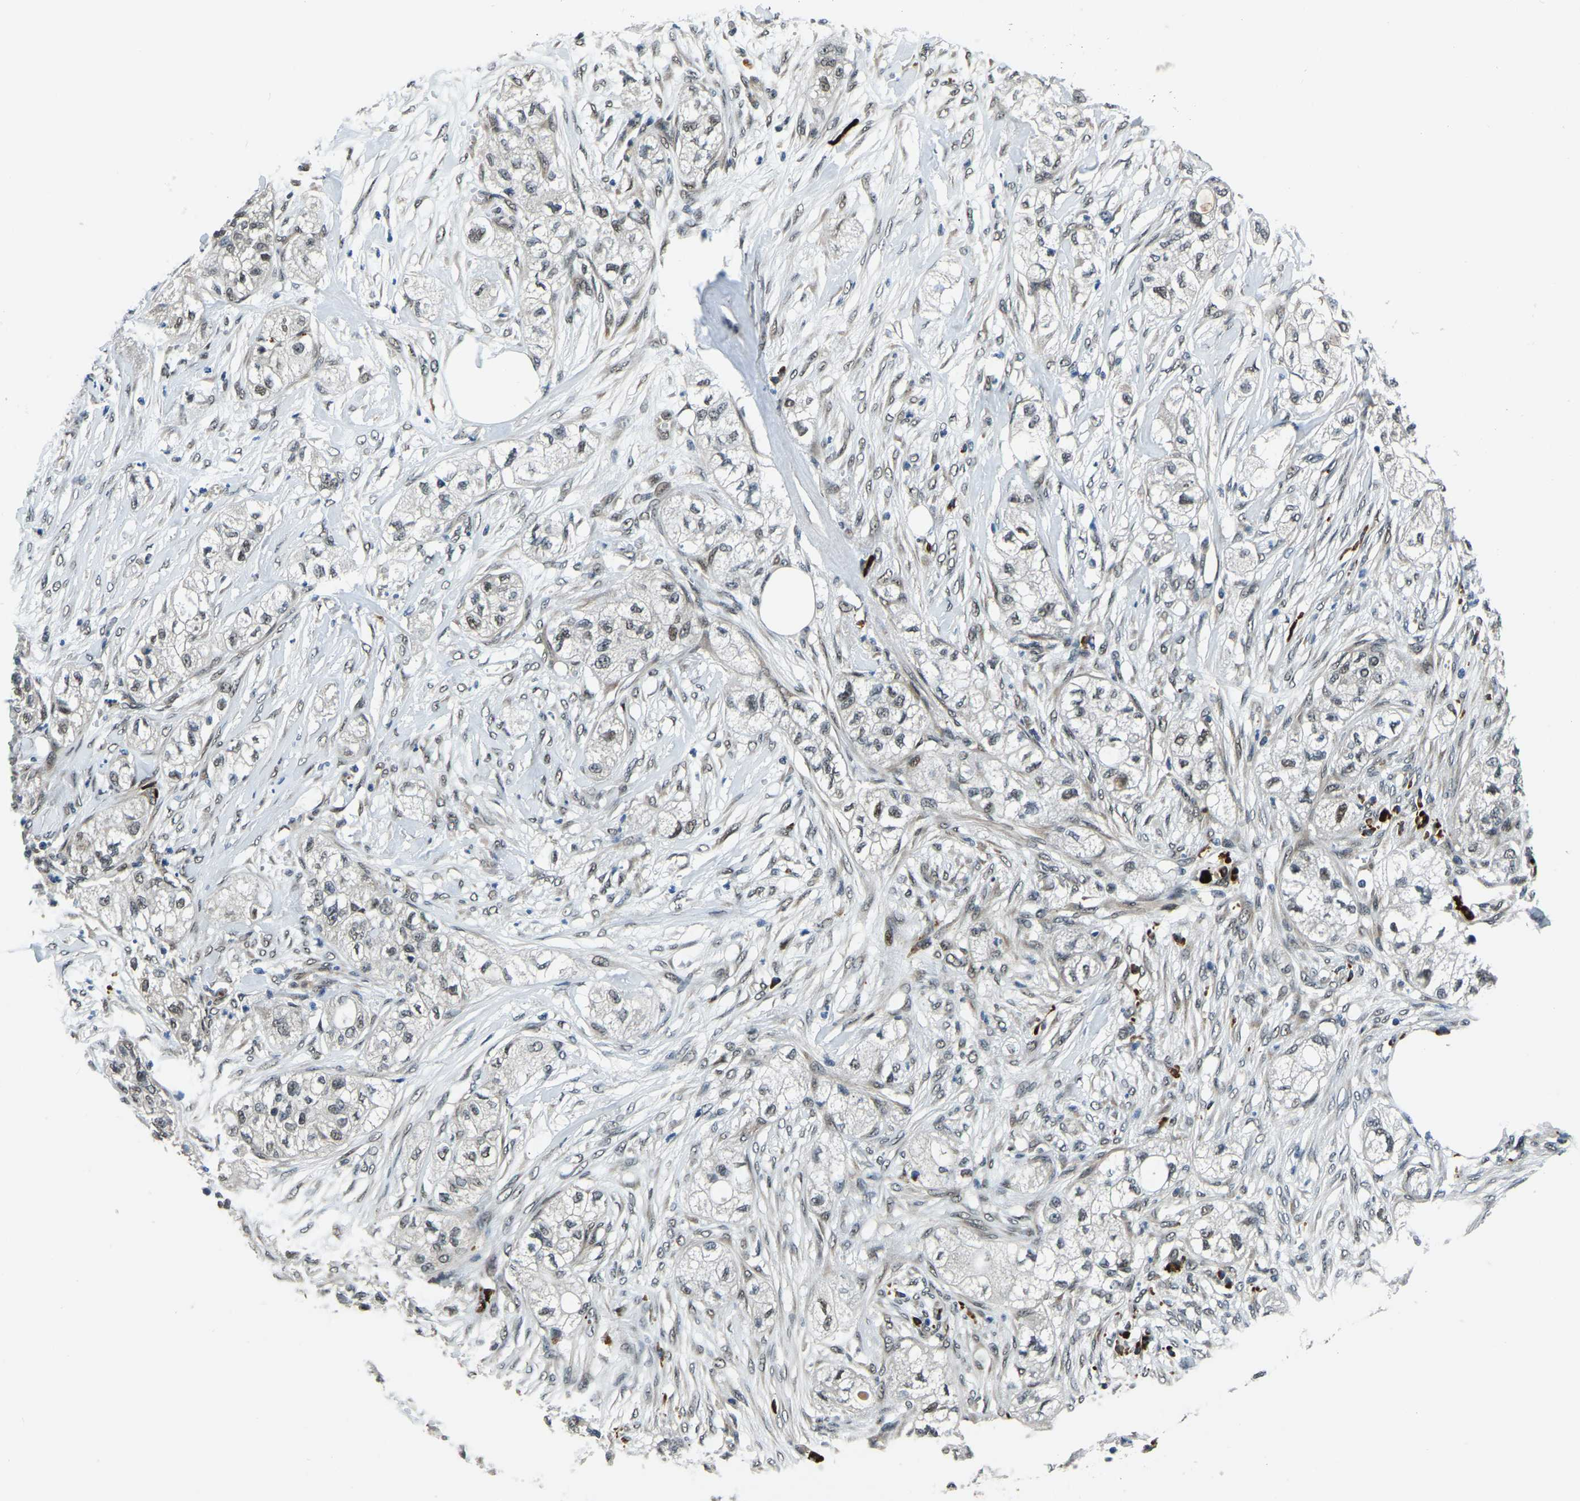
{"staining": {"intensity": "moderate", "quantity": "<25%", "location": "nuclear"}, "tissue": "pancreatic cancer", "cell_type": "Tumor cells", "image_type": "cancer", "snomed": [{"axis": "morphology", "description": "Adenocarcinoma, NOS"}, {"axis": "topography", "description": "Pancreas"}], "caption": "Adenocarcinoma (pancreatic) stained for a protein exhibits moderate nuclear positivity in tumor cells.", "gene": "ING2", "patient": {"sex": "female", "age": 78}}